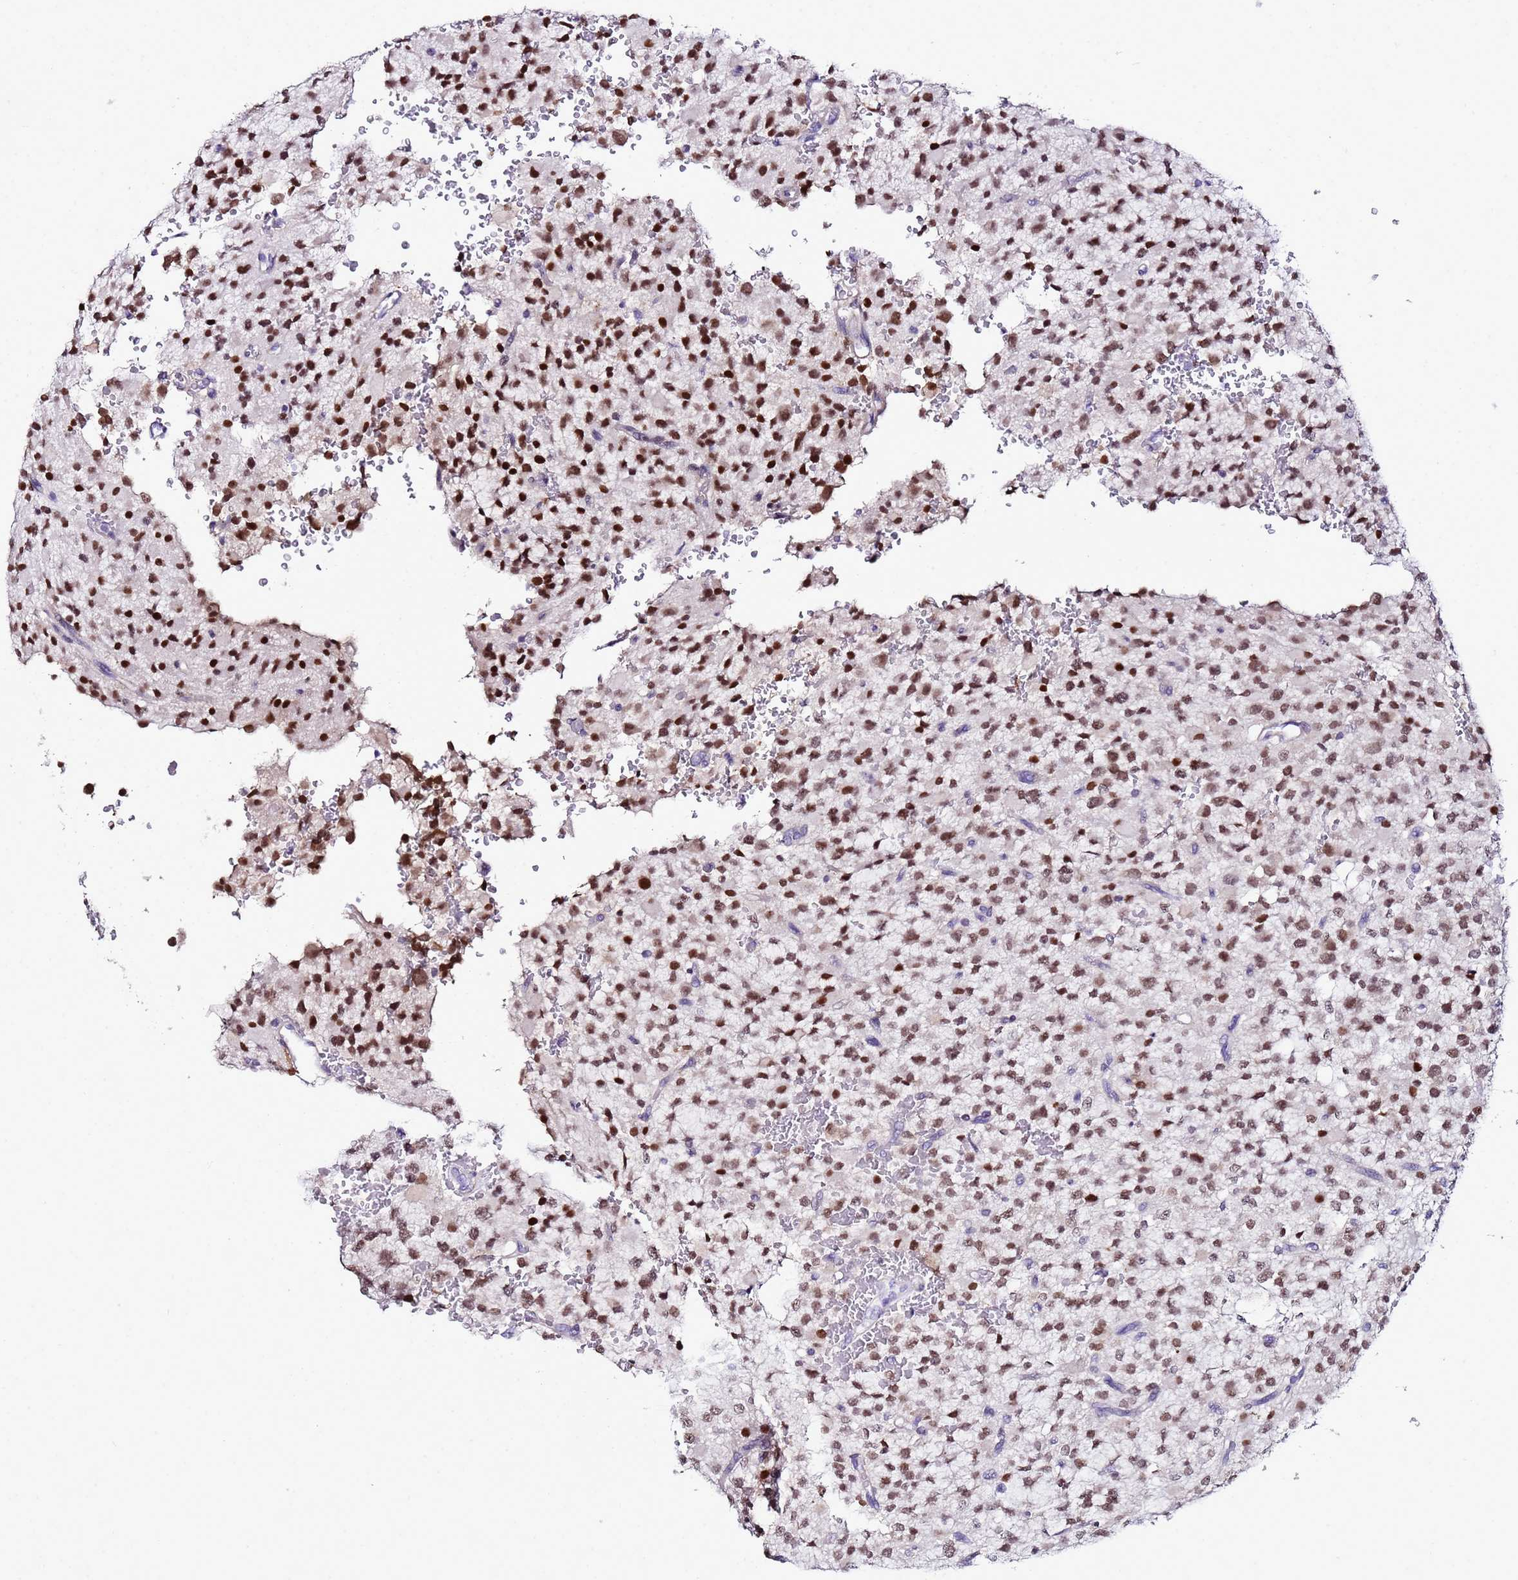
{"staining": {"intensity": "strong", "quantity": ">75%", "location": "nuclear"}, "tissue": "glioma", "cell_type": "Tumor cells", "image_type": "cancer", "snomed": [{"axis": "morphology", "description": "Glioma, malignant, High grade"}, {"axis": "topography", "description": "Brain"}], "caption": "A brown stain labels strong nuclear staining of a protein in human glioma tumor cells.", "gene": "BCL7A", "patient": {"sex": "male", "age": 34}}